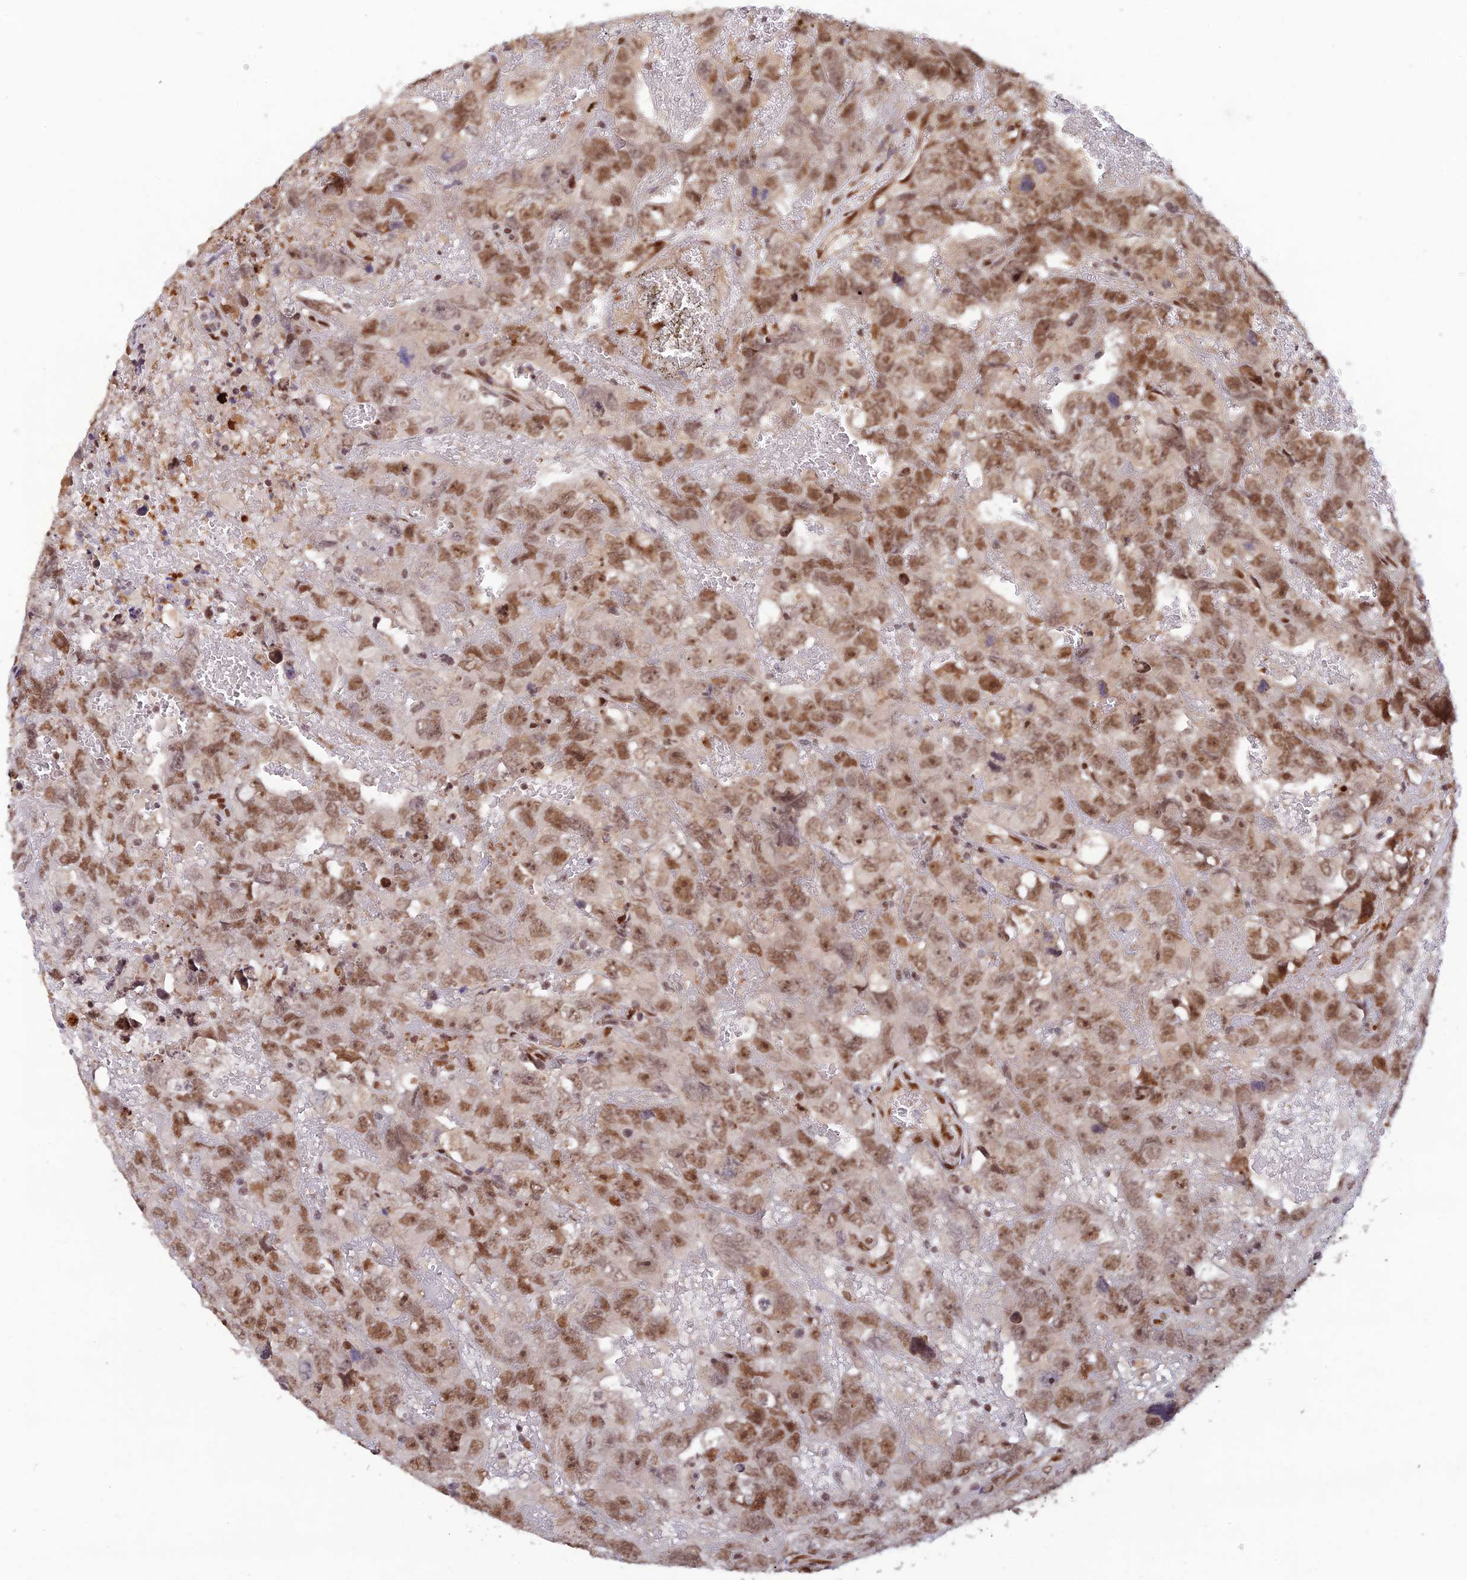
{"staining": {"intensity": "moderate", "quantity": ">75%", "location": "nuclear"}, "tissue": "testis cancer", "cell_type": "Tumor cells", "image_type": "cancer", "snomed": [{"axis": "morphology", "description": "Carcinoma, Embryonal, NOS"}, {"axis": "topography", "description": "Testis"}], "caption": "A histopathology image of testis embryonal carcinoma stained for a protein displays moderate nuclear brown staining in tumor cells. Using DAB (3,3'-diaminobenzidine) (brown) and hematoxylin (blue) stains, captured at high magnification using brightfield microscopy.", "gene": "ZNF565", "patient": {"sex": "male", "age": 45}}